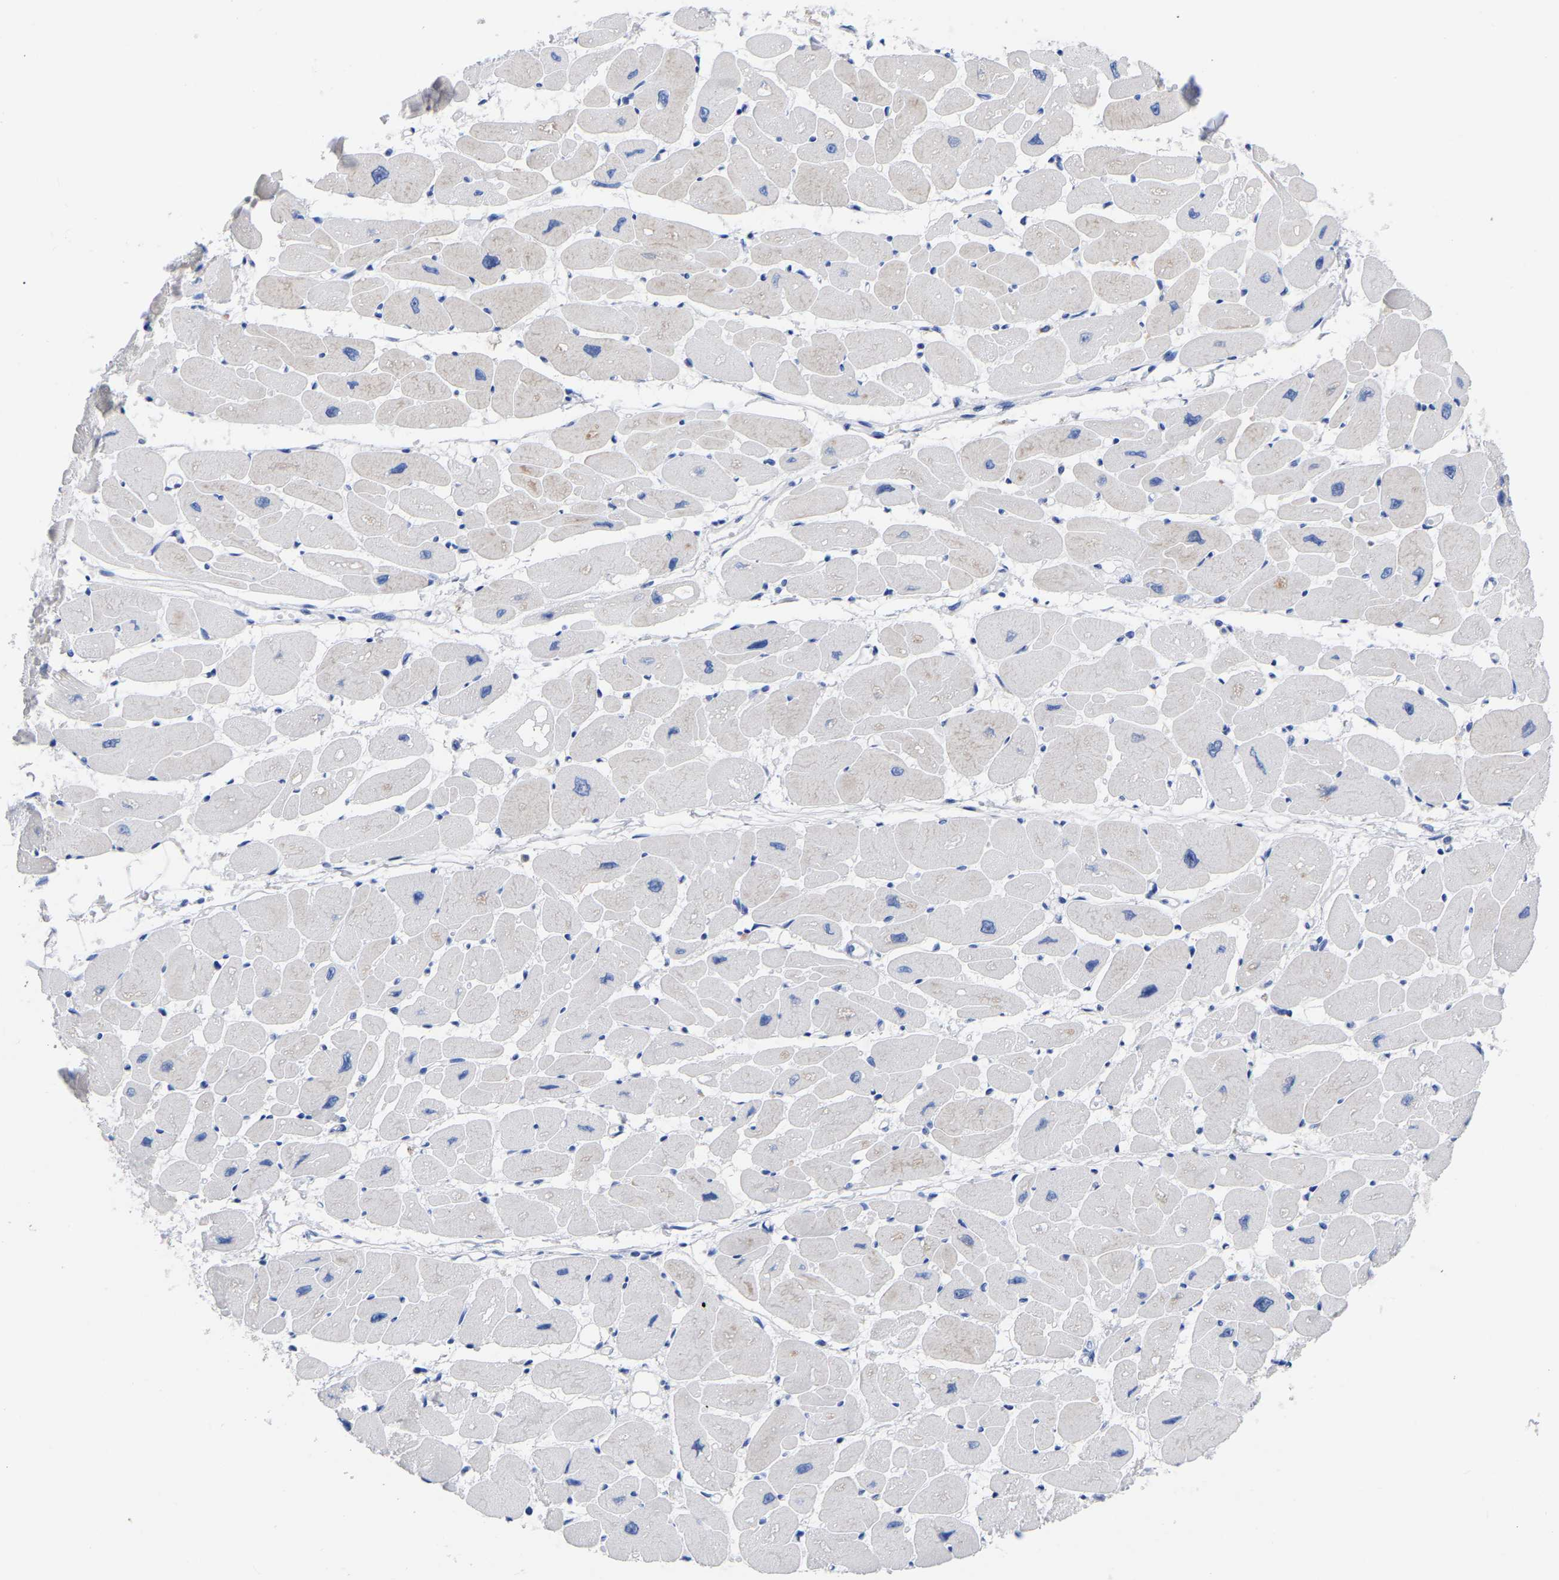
{"staining": {"intensity": "moderate", "quantity": "25%-75%", "location": "cytoplasmic/membranous"}, "tissue": "heart muscle", "cell_type": "Cardiomyocytes", "image_type": "normal", "snomed": [{"axis": "morphology", "description": "Normal tissue, NOS"}, {"axis": "topography", "description": "Heart"}], "caption": "Protein analysis of normal heart muscle shows moderate cytoplasmic/membranous positivity in about 25%-75% of cardiomyocytes.", "gene": "PTPN7", "patient": {"sex": "female", "age": 54}}